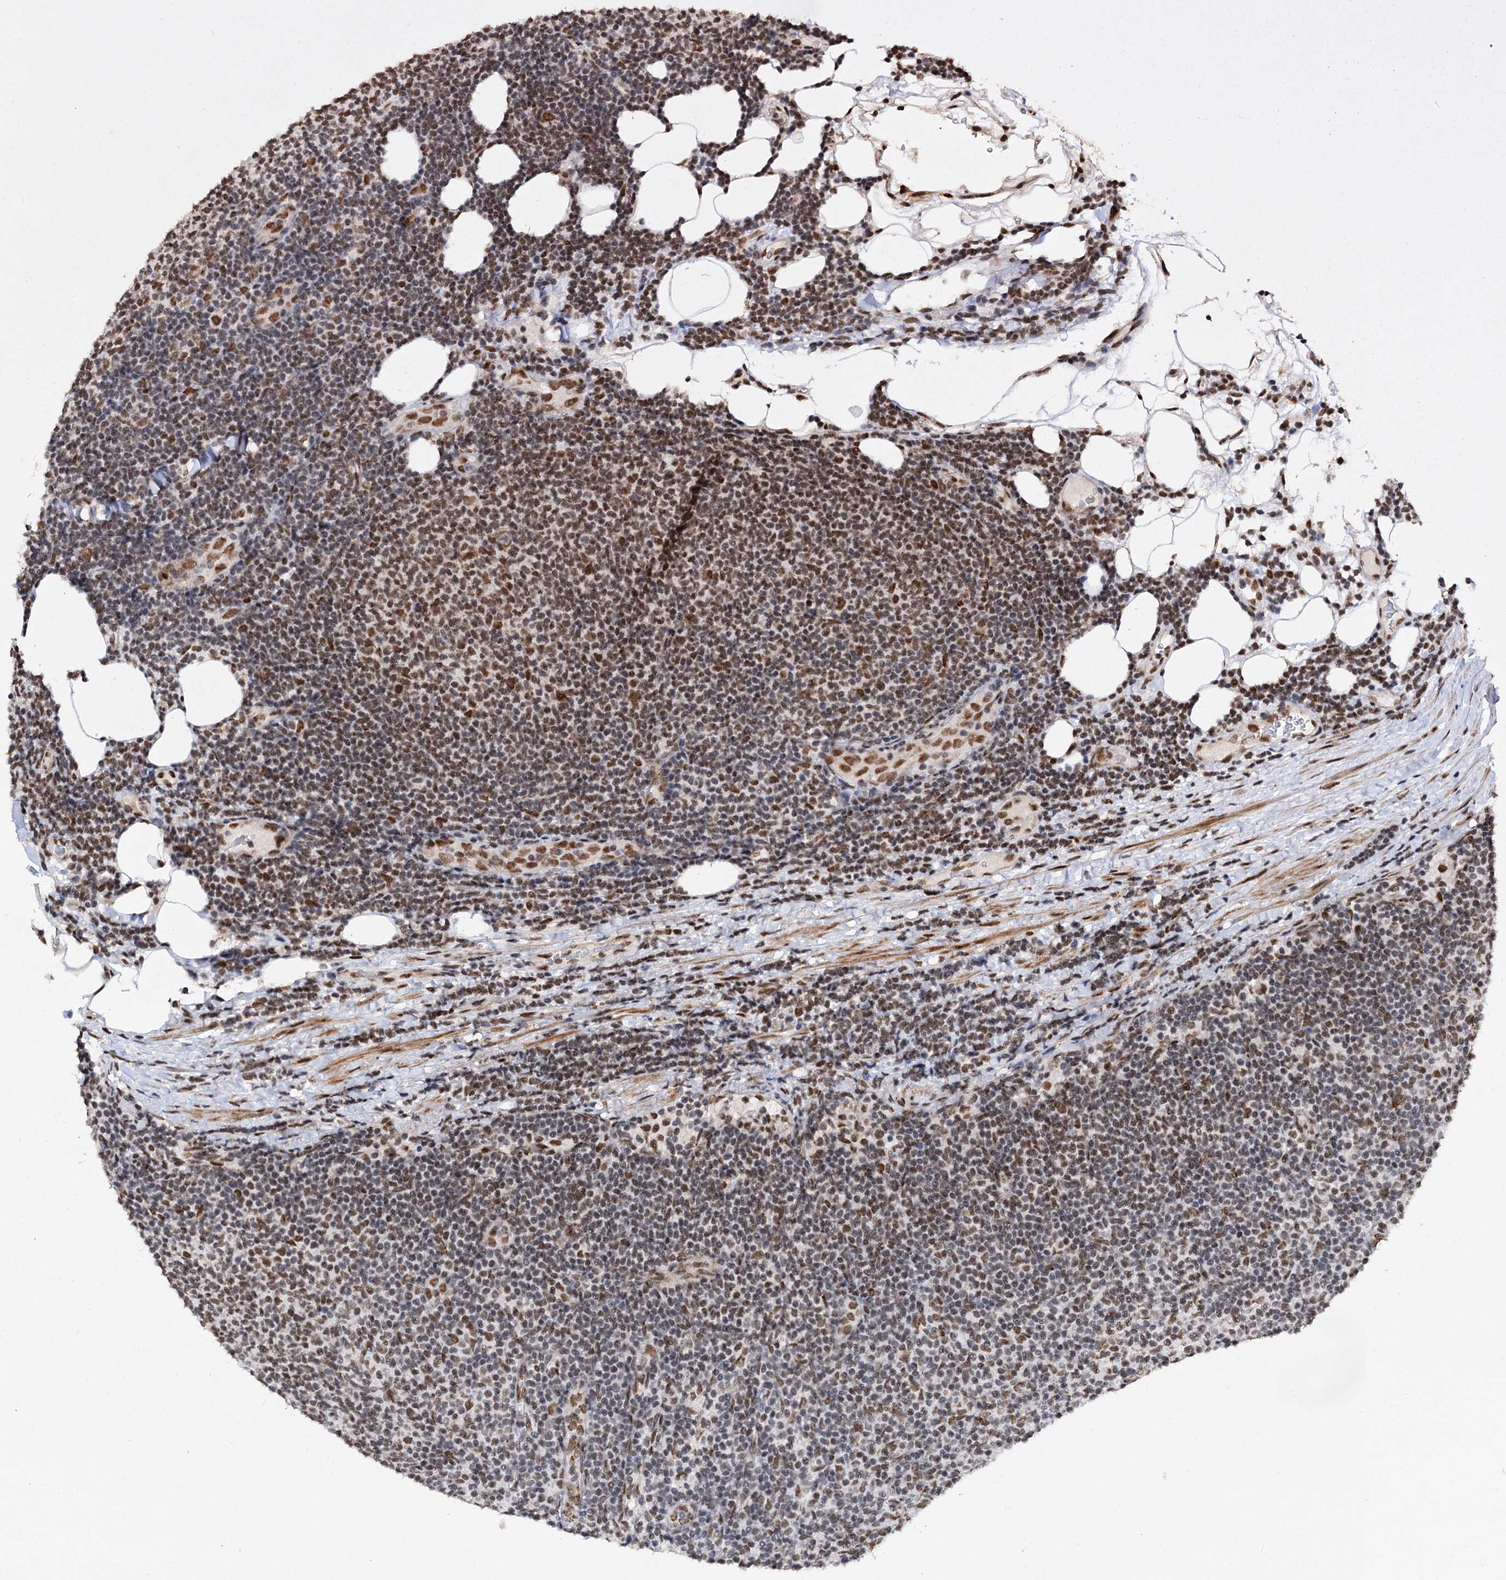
{"staining": {"intensity": "moderate", "quantity": ">75%", "location": "nuclear"}, "tissue": "lymphoma", "cell_type": "Tumor cells", "image_type": "cancer", "snomed": [{"axis": "morphology", "description": "Malignant lymphoma, non-Hodgkin's type, Low grade"}, {"axis": "topography", "description": "Lymph node"}], "caption": "Moderate nuclear positivity is appreciated in approximately >75% of tumor cells in low-grade malignant lymphoma, non-Hodgkin's type.", "gene": "MATR3", "patient": {"sex": "male", "age": 66}}